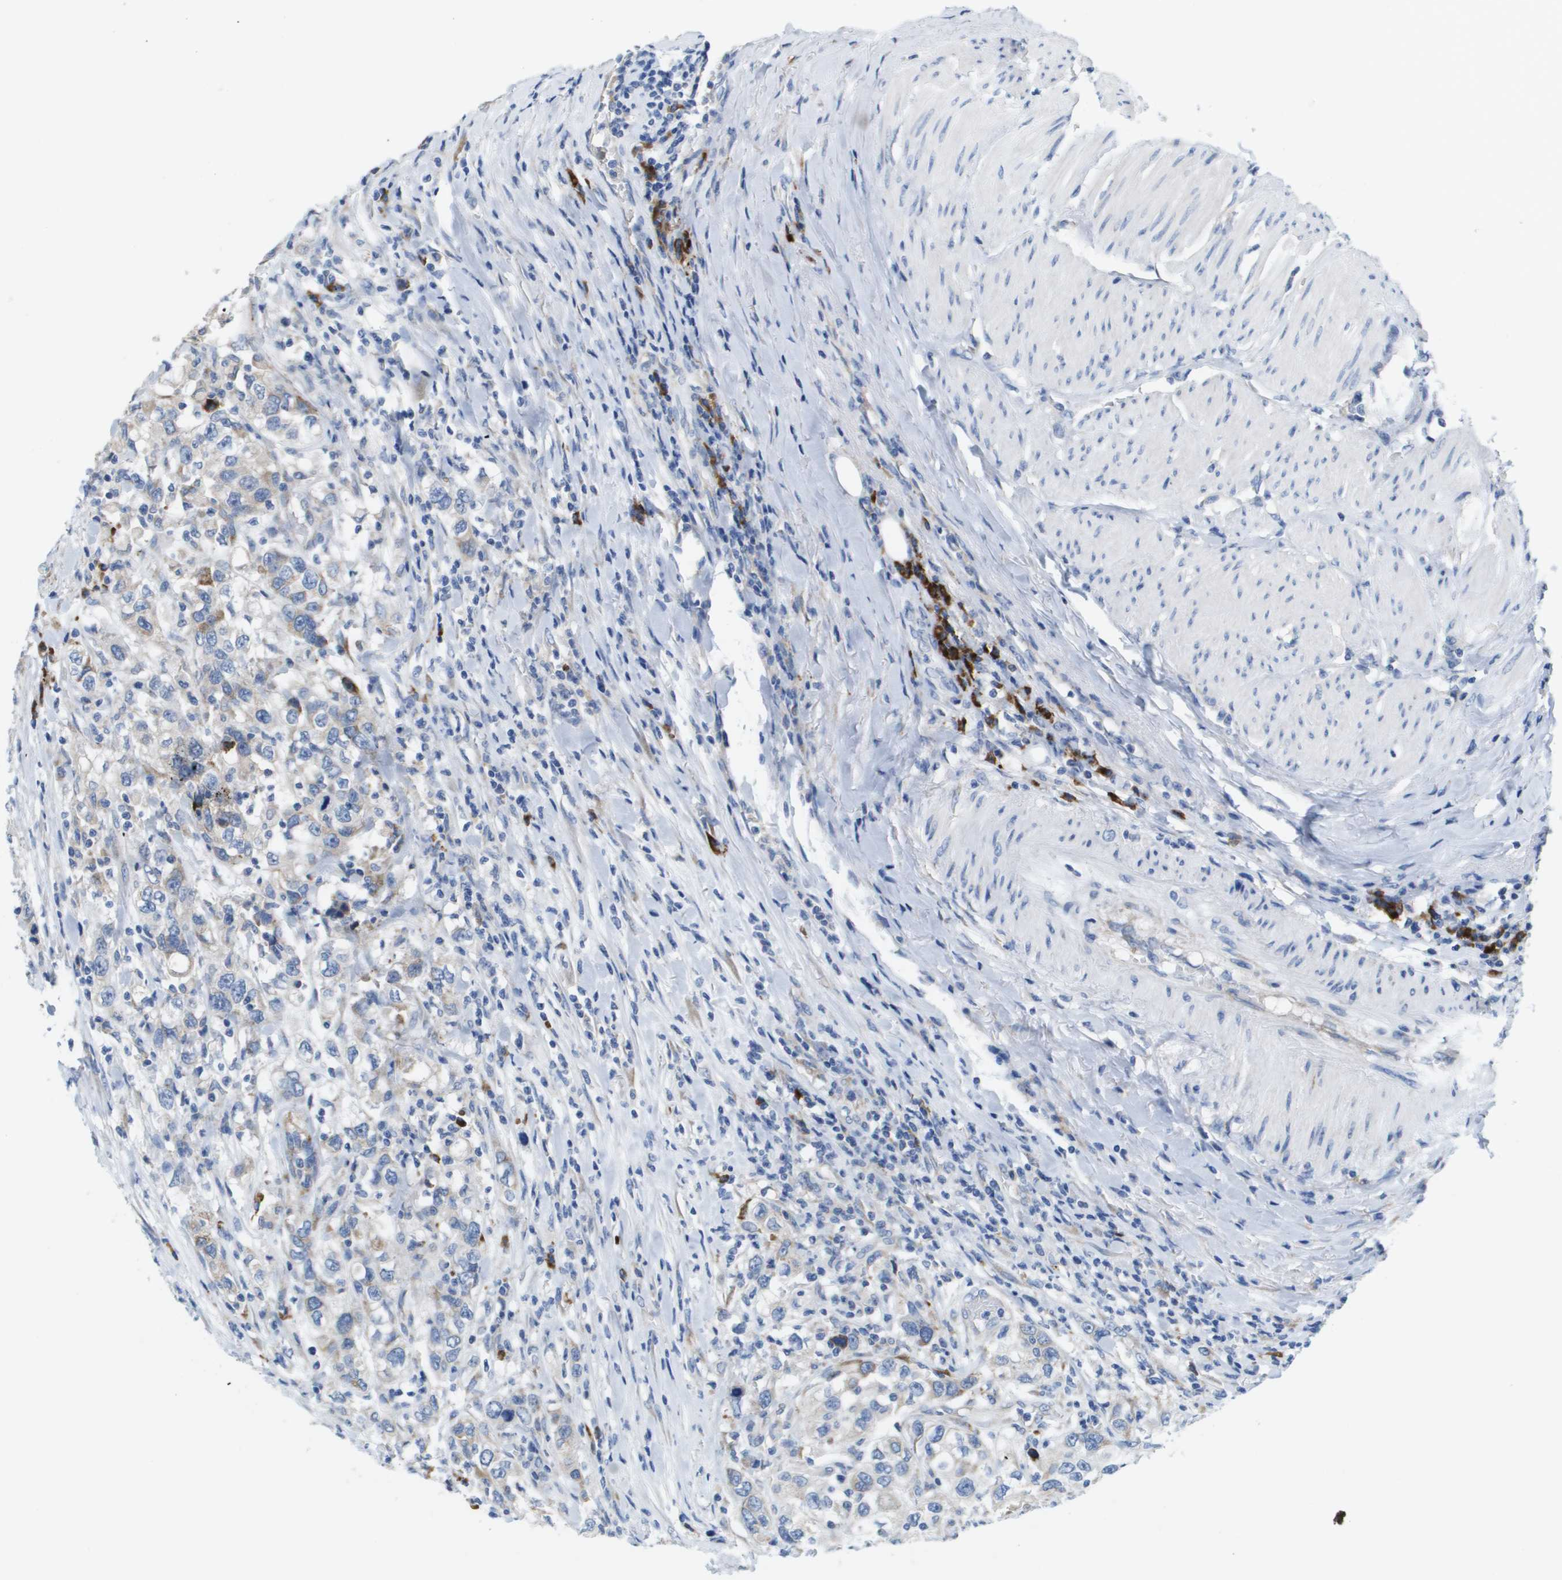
{"staining": {"intensity": "negative", "quantity": "none", "location": "none"}, "tissue": "urothelial cancer", "cell_type": "Tumor cells", "image_type": "cancer", "snomed": [{"axis": "morphology", "description": "Urothelial carcinoma, High grade"}, {"axis": "topography", "description": "Urinary bladder"}], "caption": "This is an immunohistochemistry (IHC) photomicrograph of human high-grade urothelial carcinoma. There is no positivity in tumor cells.", "gene": "CD3G", "patient": {"sex": "female", "age": 80}}